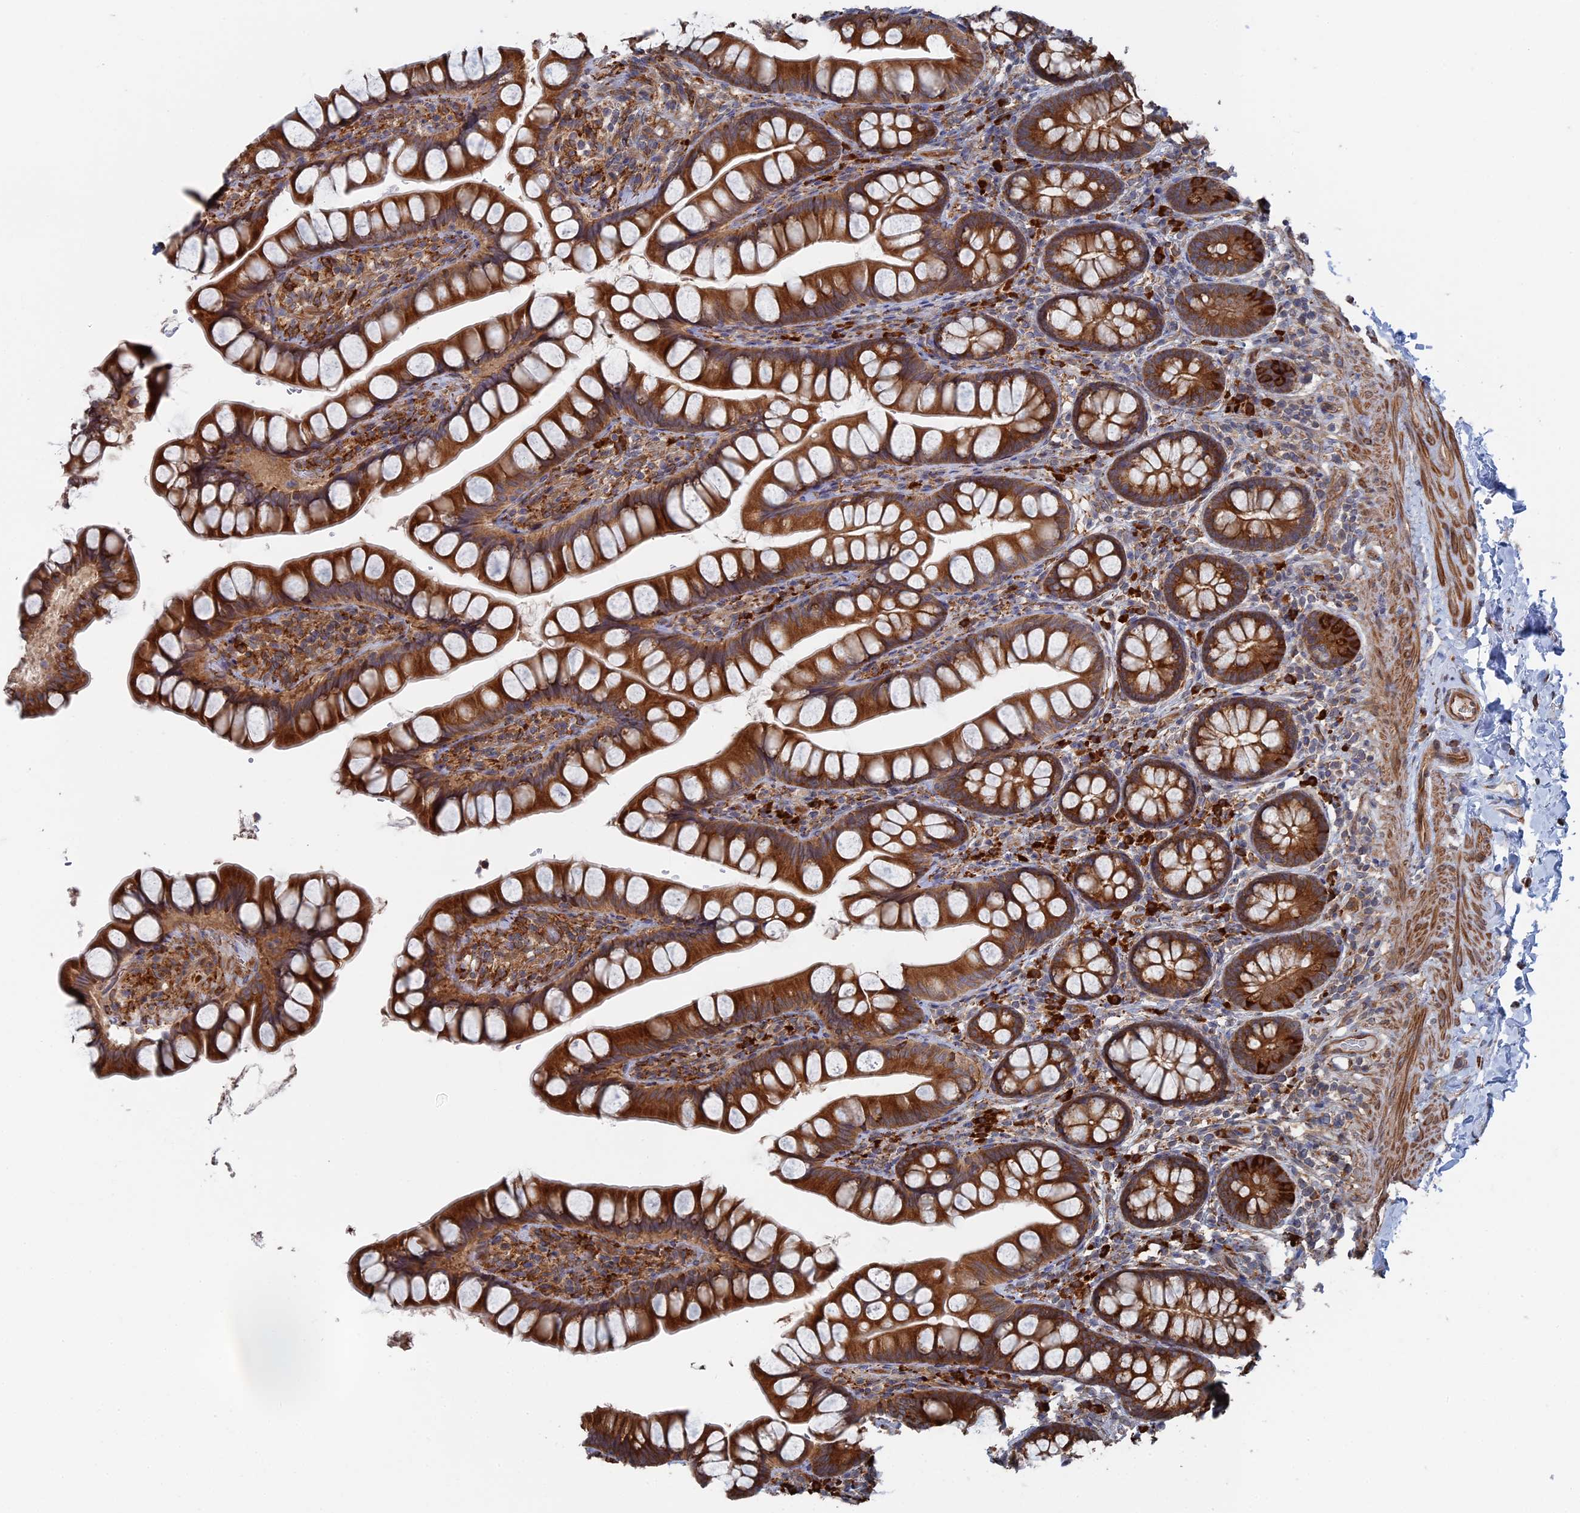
{"staining": {"intensity": "strong", "quantity": ">75%", "location": "cytoplasmic/membranous"}, "tissue": "small intestine", "cell_type": "Glandular cells", "image_type": "normal", "snomed": [{"axis": "morphology", "description": "Normal tissue, NOS"}, {"axis": "topography", "description": "Small intestine"}], "caption": "Glandular cells reveal strong cytoplasmic/membranous staining in about >75% of cells in unremarkable small intestine. (DAB IHC, brown staining for protein, blue staining for nuclei).", "gene": "BPIFB6", "patient": {"sex": "male", "age": 70}}